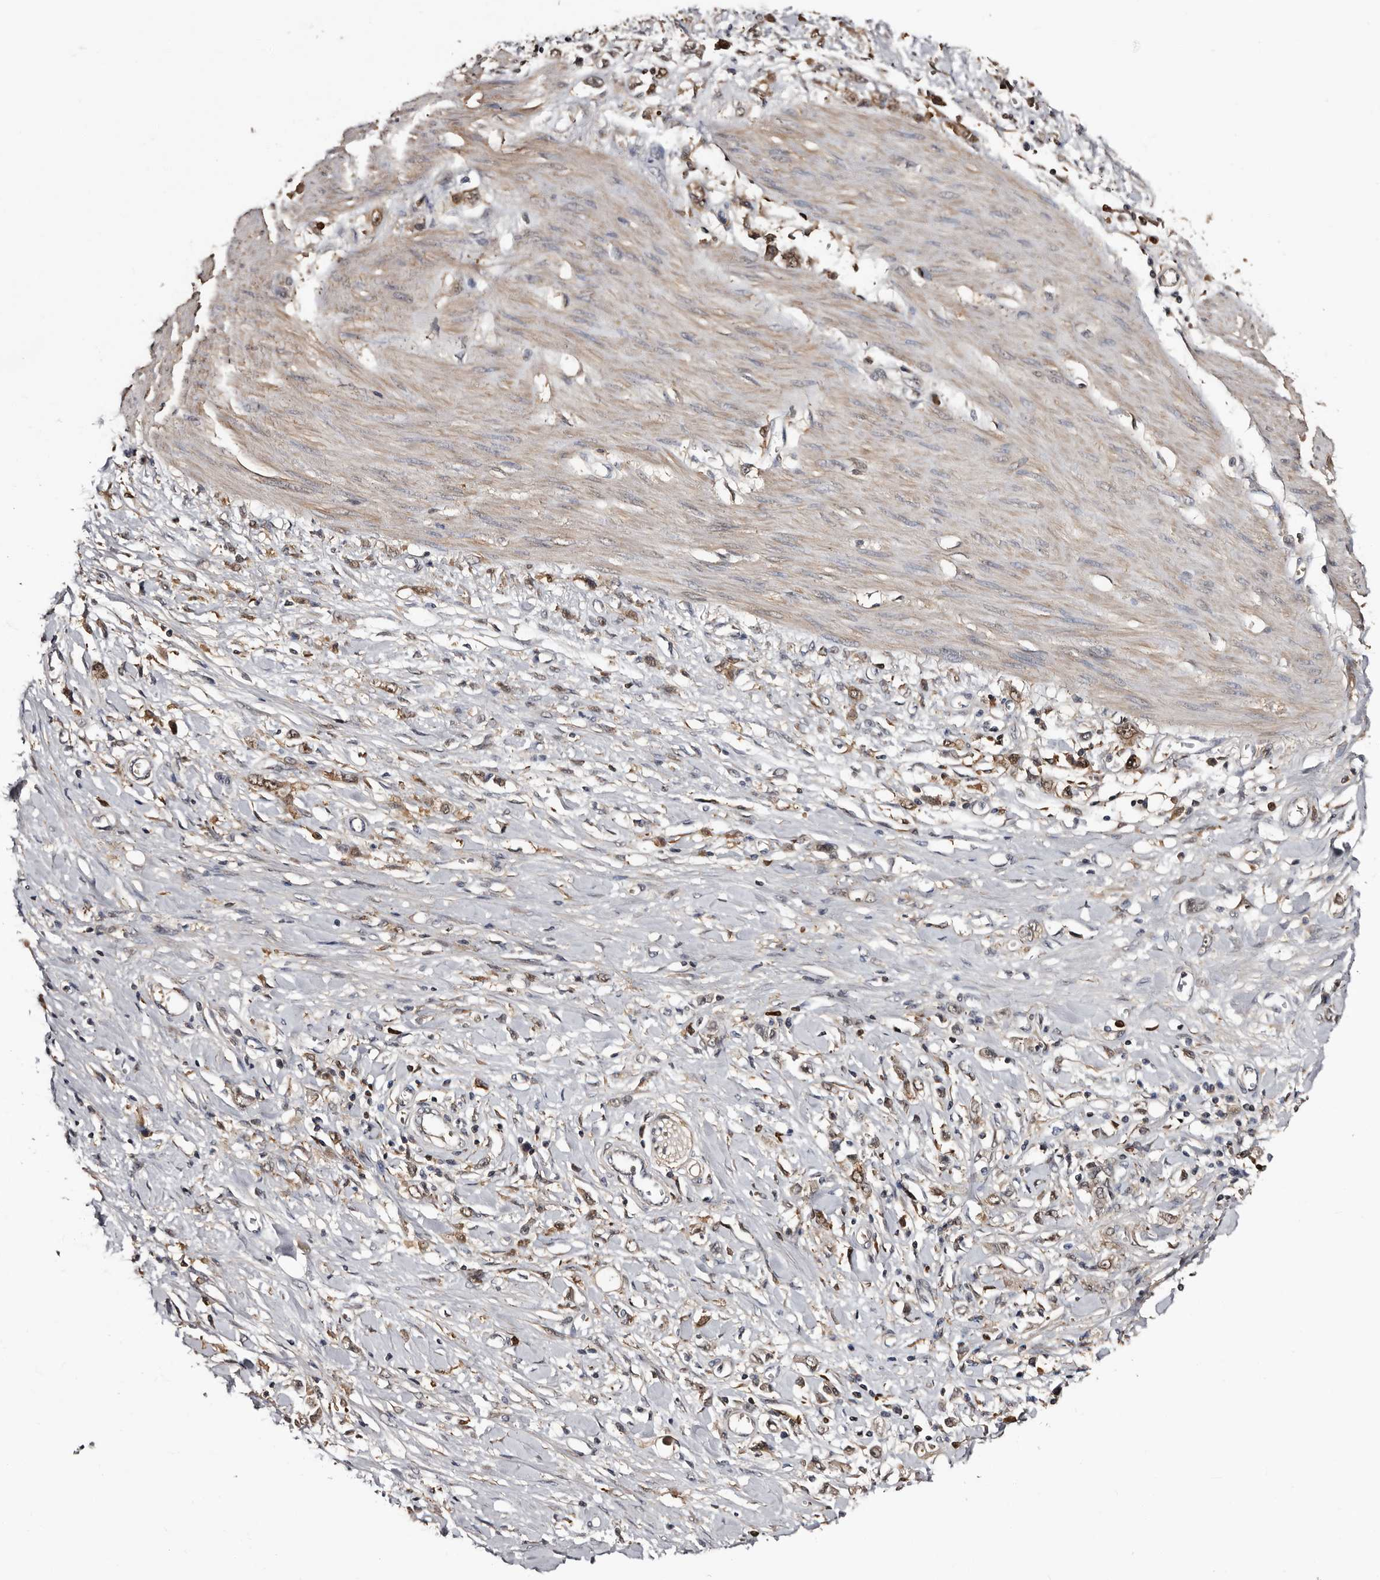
{"staining": {"intensity": "weak", "quantity": "25%-75%", "location": "cytoplasmic/membranous"}, "tissue": "stomach cancer", "cell_type": "Tumor cells", "image_type": "cancer", "snomed": [{"axis": "morphology", "description": "Adenocarcinoma, NOS"}, {"axis": "topography", "description": "Stomach"}], "caption": "IHC image of neoplastic tissue: stomach cancer stained using immunohistochemistry reveals low levels of weak protein expression localized specifically in the cytoplasmic/membranous of tumor cells, appearing as a cytoplasmic/membranous brown color.", "gene": "DNPH1", "patient": {"sex": "female", "age": 76}}